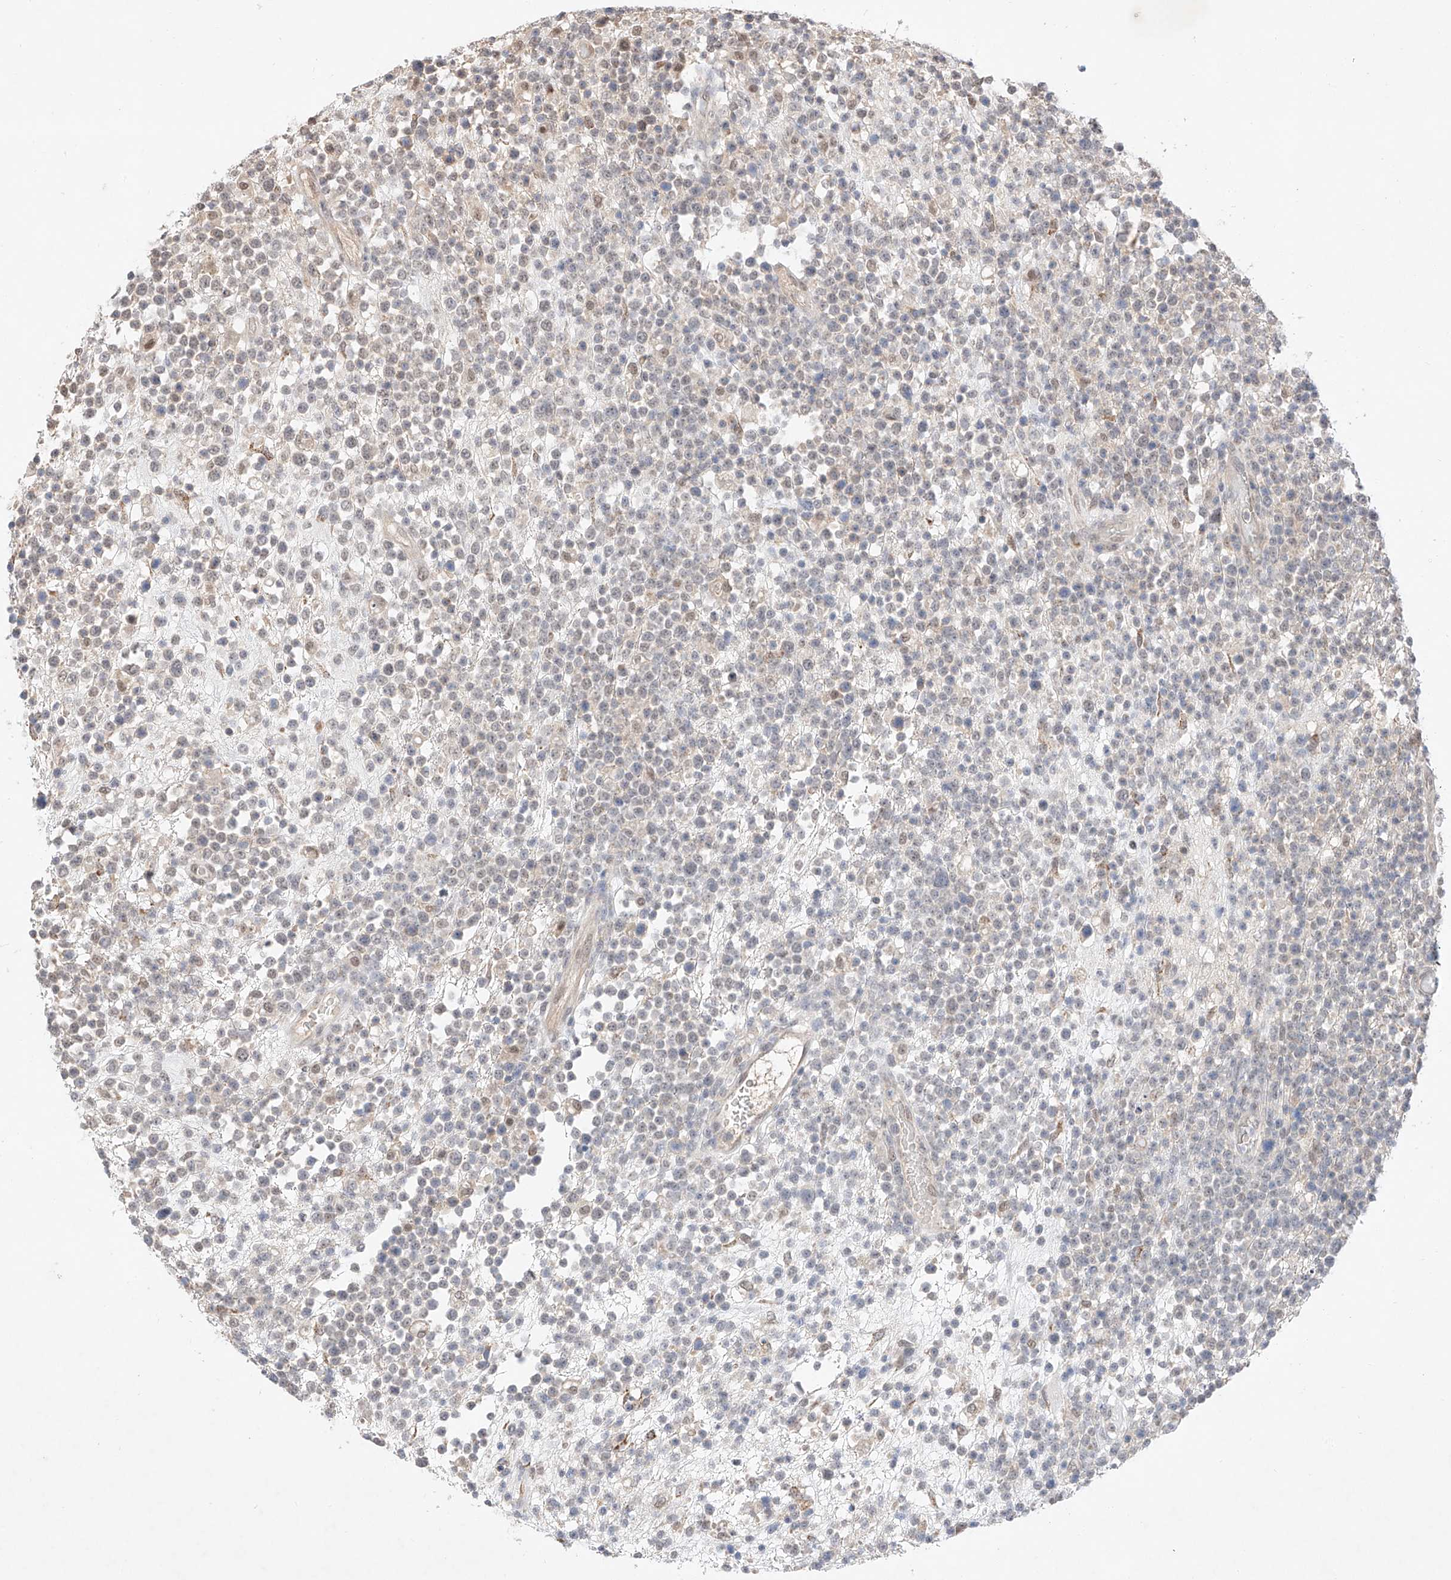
{"staining": {"intensity": "weak", "quantity": "<25%", "location": "nuclear"}, "tissue": "lymphoma", "cell_type": "Tumor cells", "image_type": "cancer", "snomed": [{"axis": "morphology", "description": "Malignant lymphoma, non-Hodgkin's type, High grade"}, {"axis": "topography", "description": "Colon"}], "caption": "Tumor cells show no significant protein positivity in high-grade malignant lymphoma, non-Hodgkin's type. (Immunohistochemistry (ihc), brightfield microscopy, high magnification).", "gene": "IL22RA2", "patient": {"sex": "female", "age": 53}}